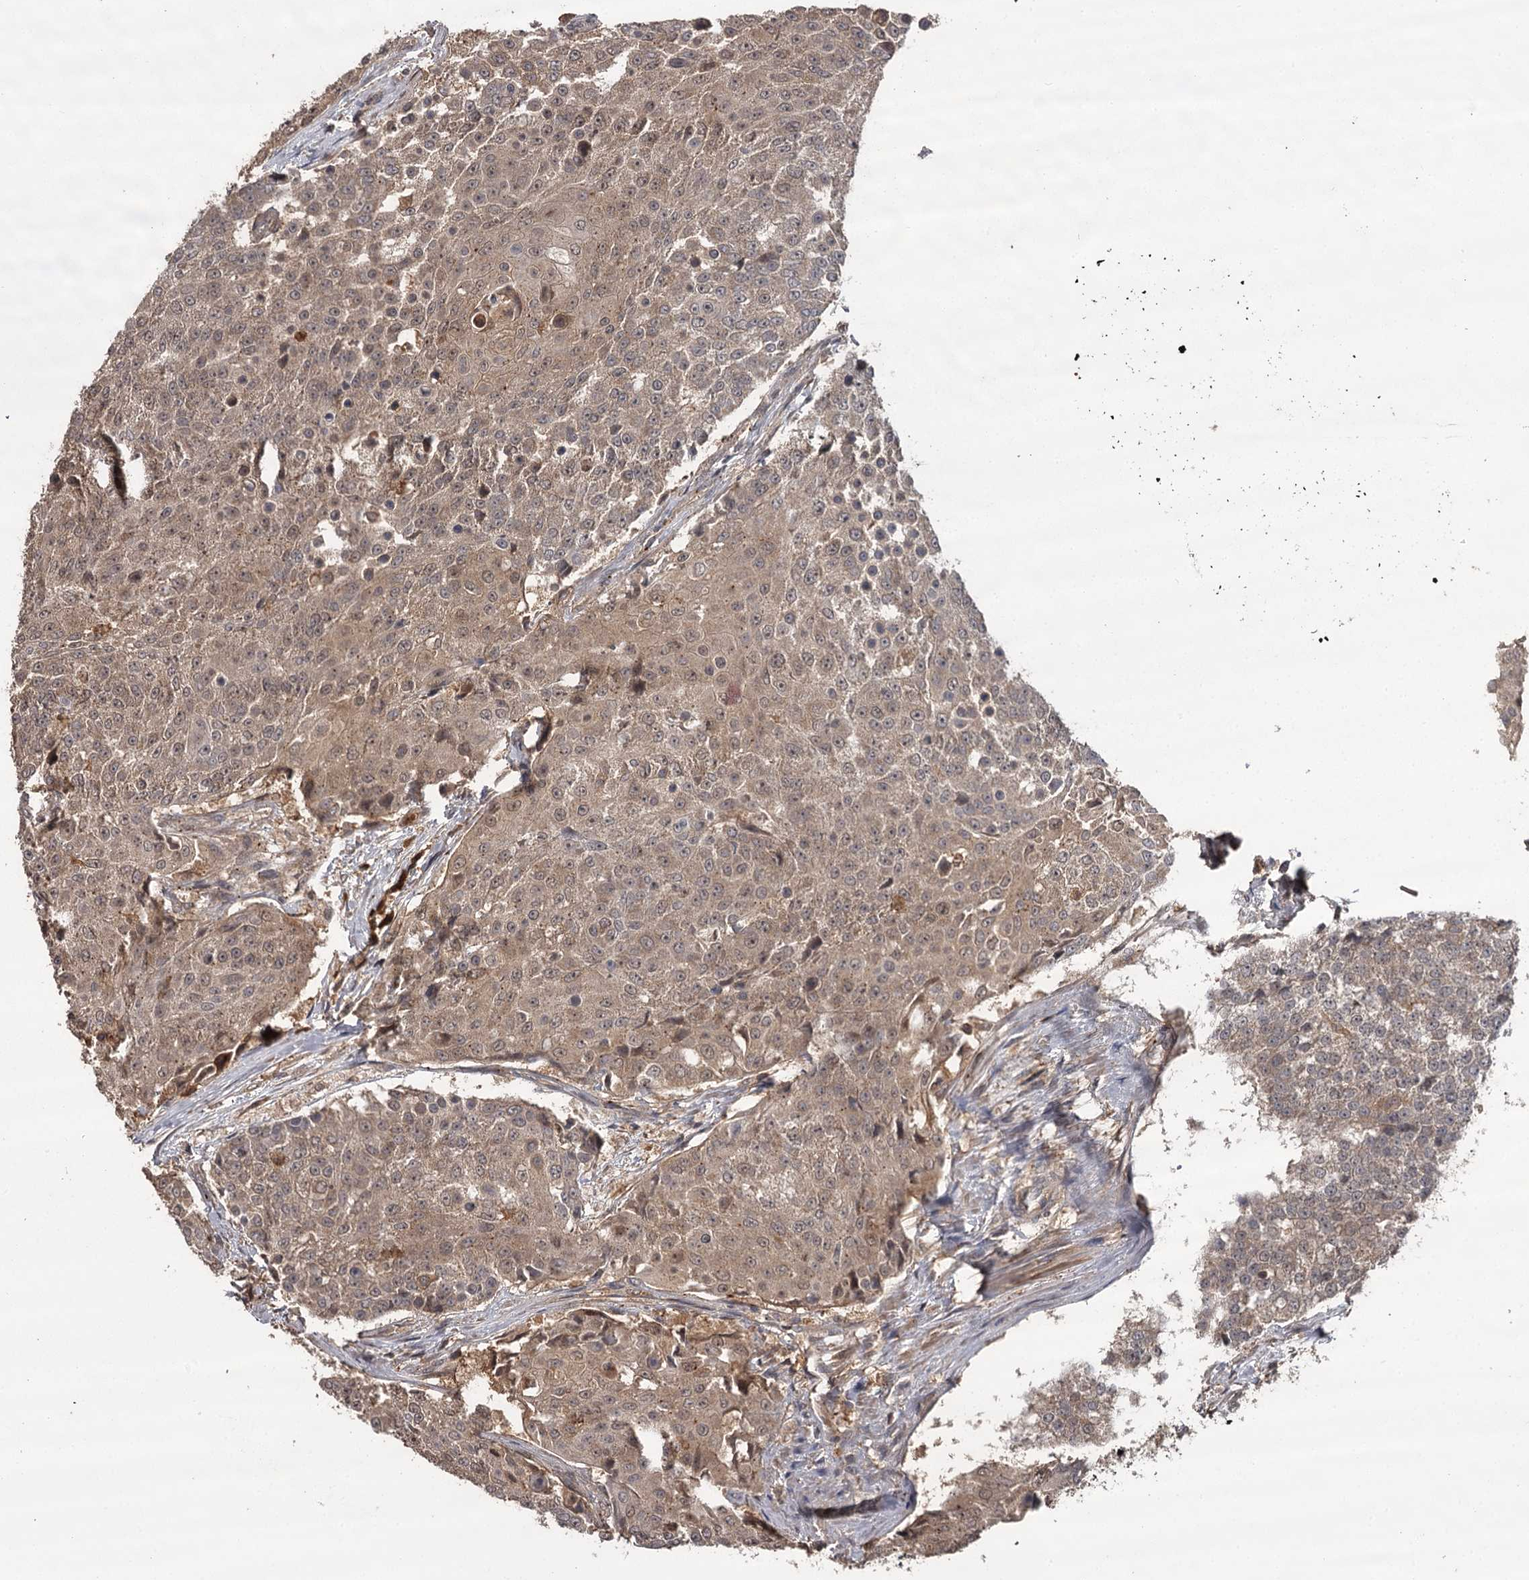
{"staining": {"intensity": "weak", "quantity": ">75%", "location": "cytoplasmic/membranous,nuclear"}, "tissue": "urothelial cancer", "cell_type": "Tumor cells", "image_type": "cancer", "snomed": [{"axis": "morphology", "description": "Urothelial carcinoma, High grade"}, {"axis": "topography", "description": "Urinary bladder"}], "caption": "Protein expression analysis of high-grade urothelial carcinoma reveals weak cytoplasmic/membranous and nuclear staining in approximately >75% of tumor cells.", "gene": "TTC12", "patient": {"sex": "female", "age": 63}}